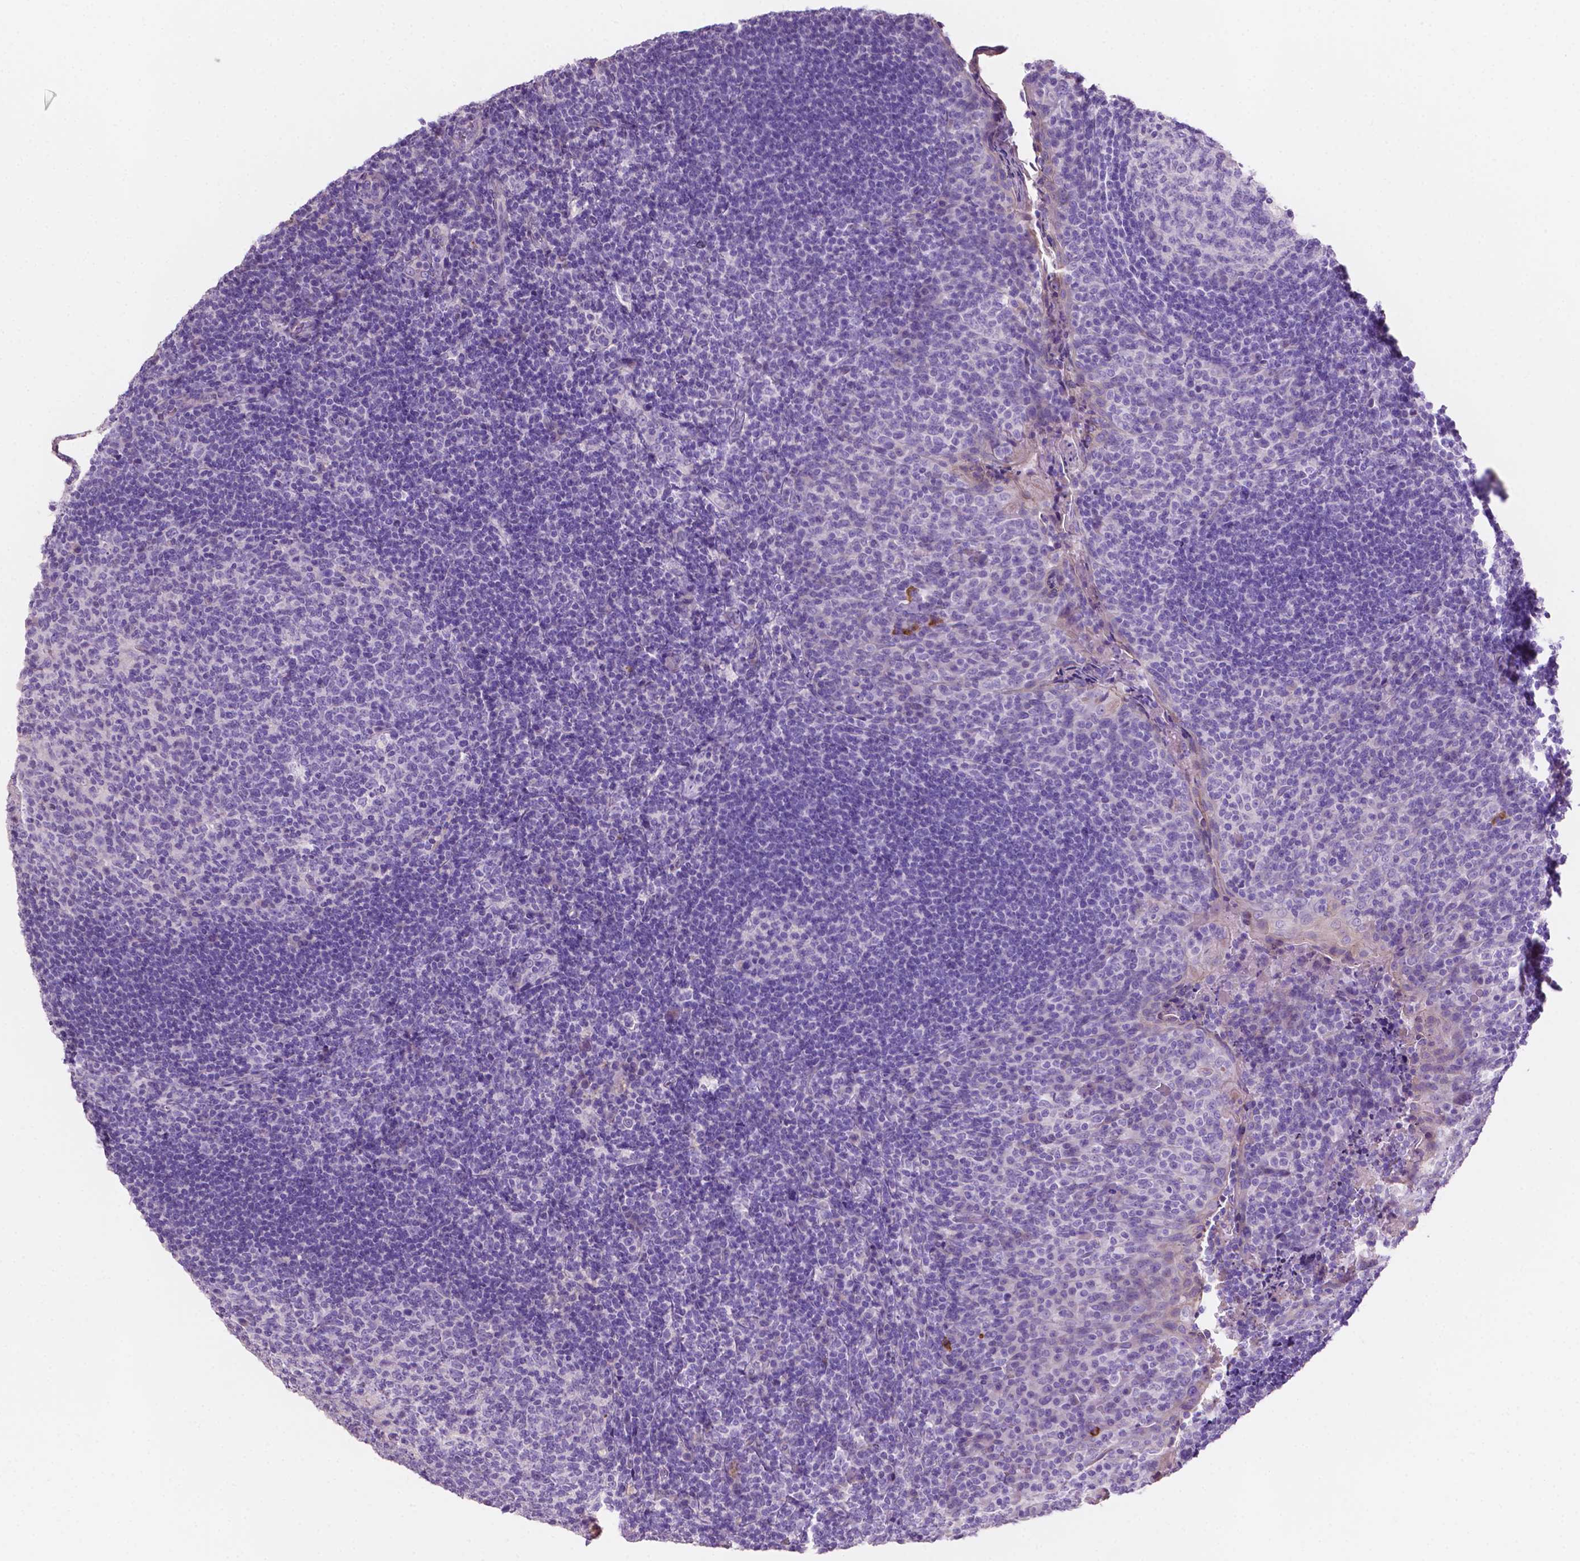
{"staining": {"intensity": "negative", "quantity": "none", "location": "none"}, "tissue": "tonsil", "cell_type": "Germinal center cells", "image_type": "normal", "snomed": [{"axis": "morphology", "description": "Normal tissue, NOS"}, {"axis": "topography", "description": "Tonsil"}], "caption": "Photomicrograph shows no significant protein expression in germinal center cells of normal tonsil.", "gene": "CLDN17", "patient": {"sex": "female", "age": 10}}